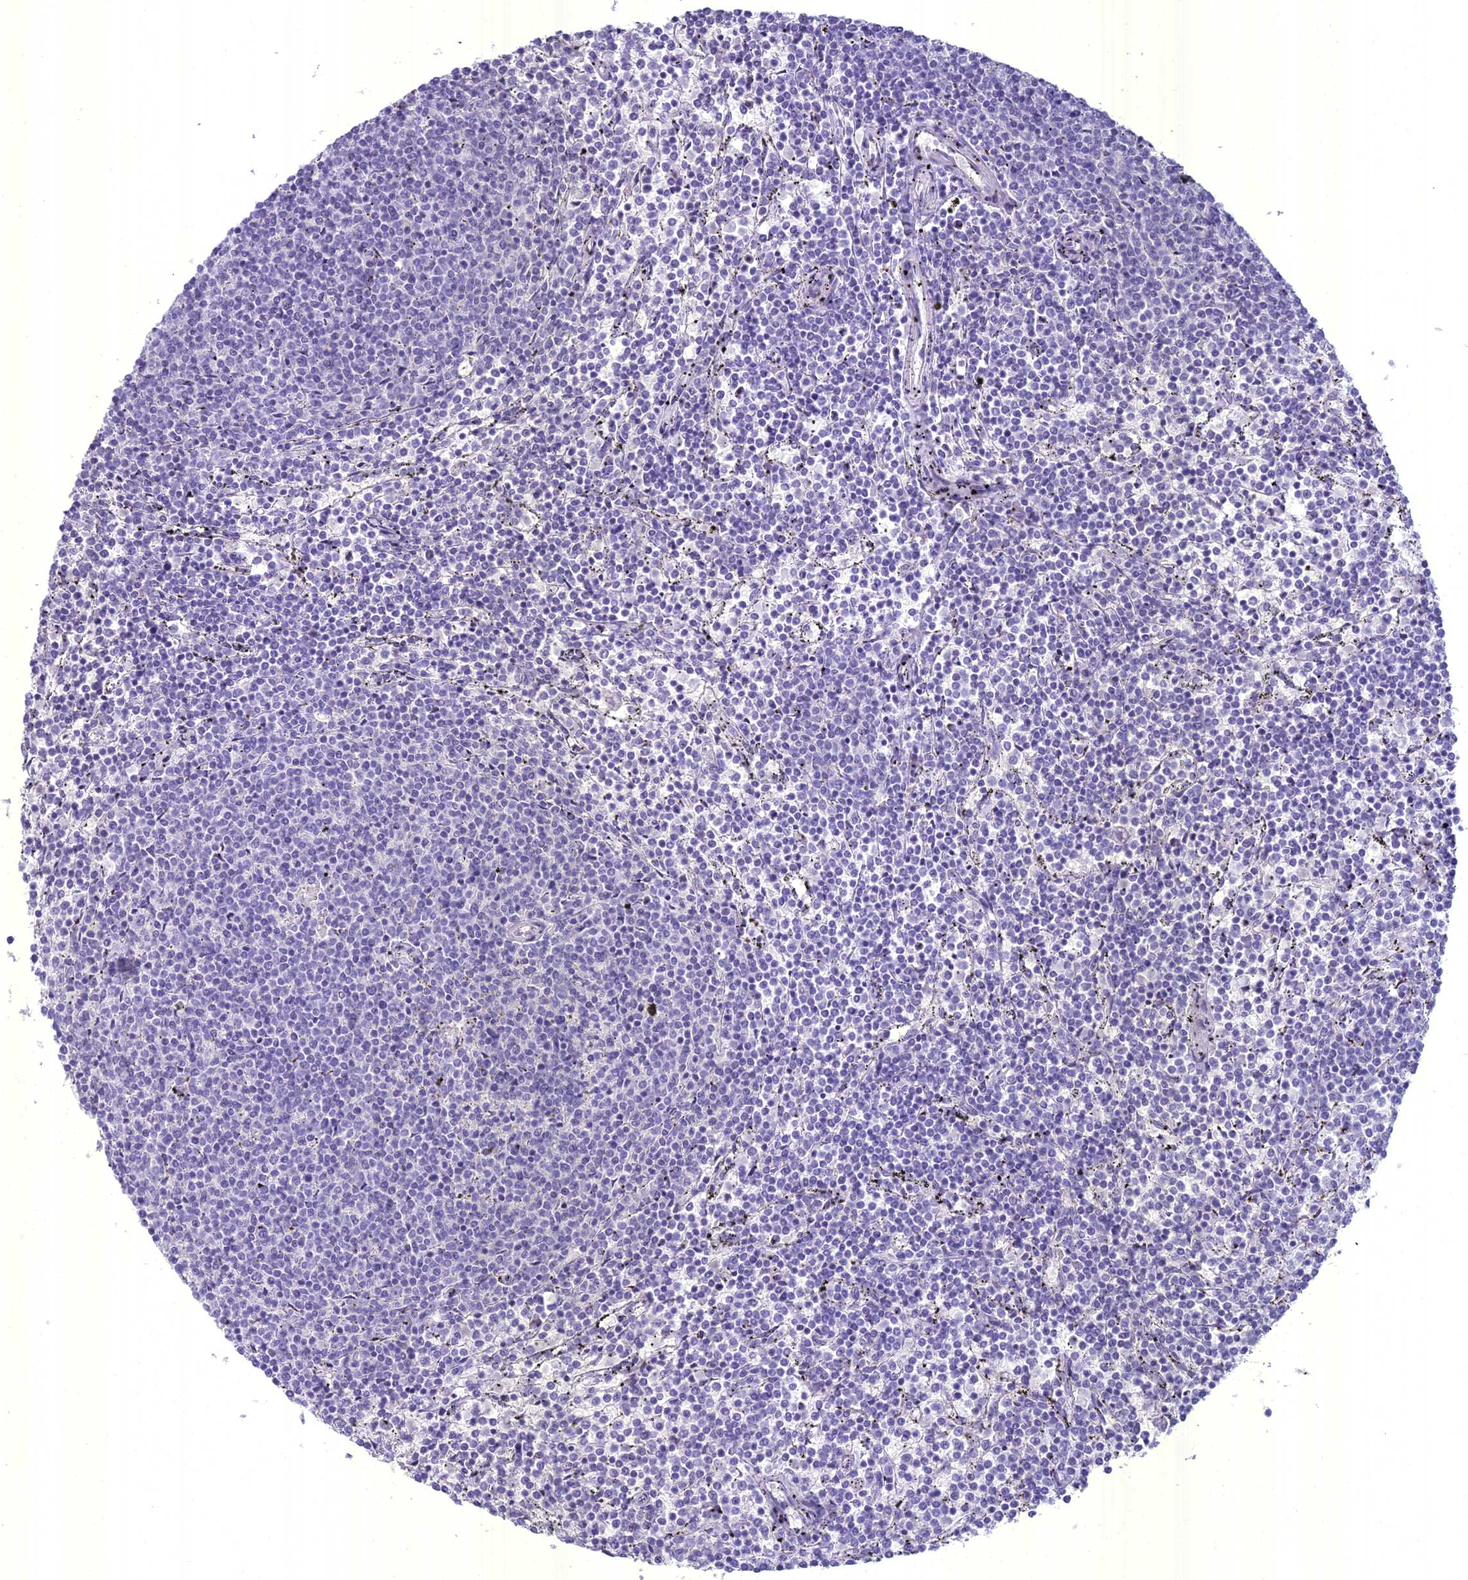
{"staining": {"intensity": "negative", "quantity": "none", "location": "none"}, "tissue": "lymphoma", "cell_type": "Tumor cells", "image_type": "cancer", "snomed": [{"axis": "morphology", "description": "Malignant lymphoma, non-Hodgkin's type, Low grade"}, {"axis": "topography", "description": "Spleen"}], "caption": "An IHC micrograph of low-grade malignant lymphoma, non-Hodgkin's type is shown. There is no staining in tumor cells of low-grade malignant lymphoma, non-Hodgkin's type. The staining was performed using DAB (3,3'-diaminobenzidine) to visualize the protein expression in brown, while the nuclei were stained in blue with hematoxylin (Magnification: 20x).", "gene": "UNC80", "patient": {"sex": "female", "age": 50}}